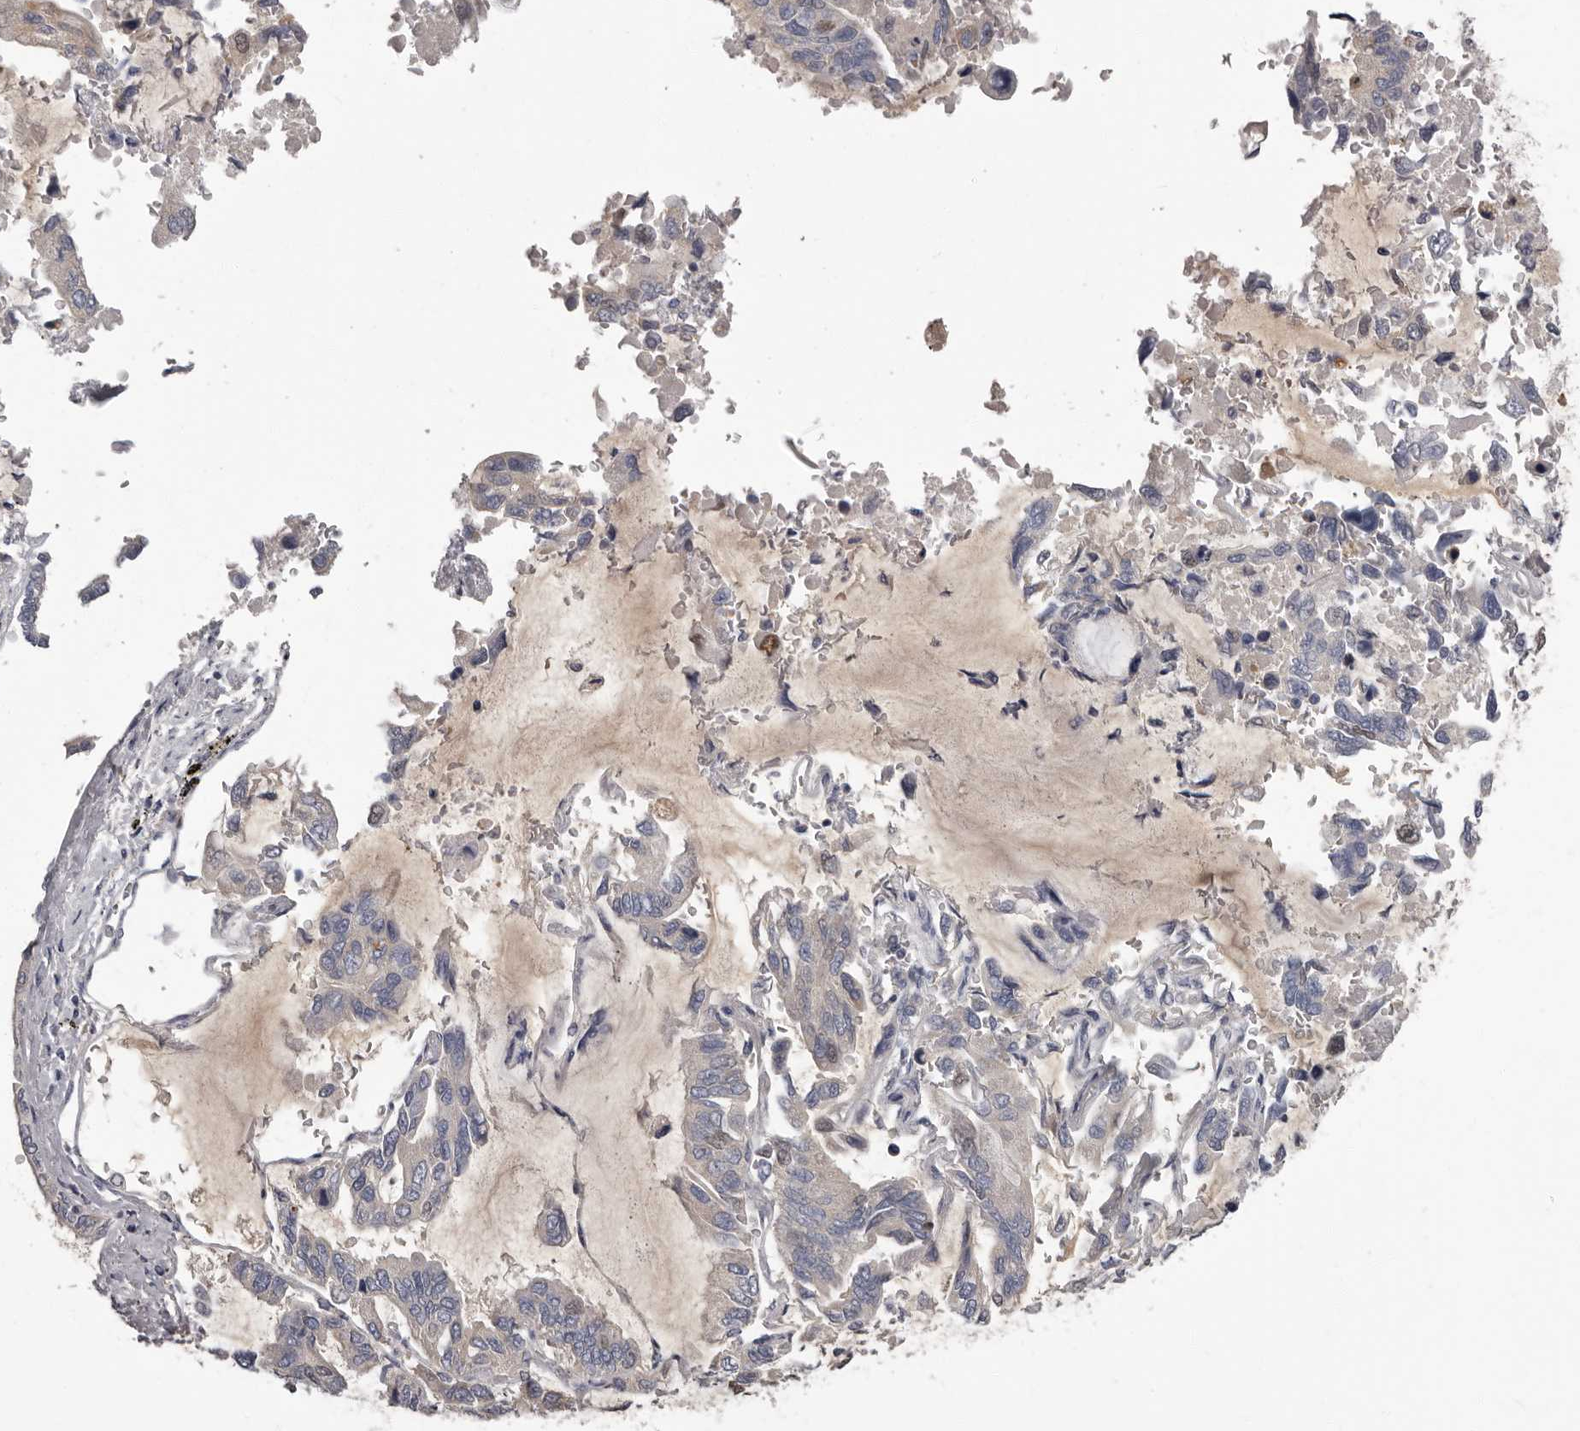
{"staining": {"intensity": "negative", "quantity": "none", "location": "none"}, "tissue": "lung cancer", "cell_type": "Tumor cells", "image_type": "cancer", "snomed": [{"axis": "morphology", "description": "Adenocarcinoma, NOS"}, {"axis": "topography", "description": "Lung"}], "caption": "Micrograph shows no significant protein positivity in tumor cells of lung cancer. (DAB IHC visualized using brightfield microscopy, high magnification).", "gene": "APEH", "patient": {"sex": "male", "age": 64}}